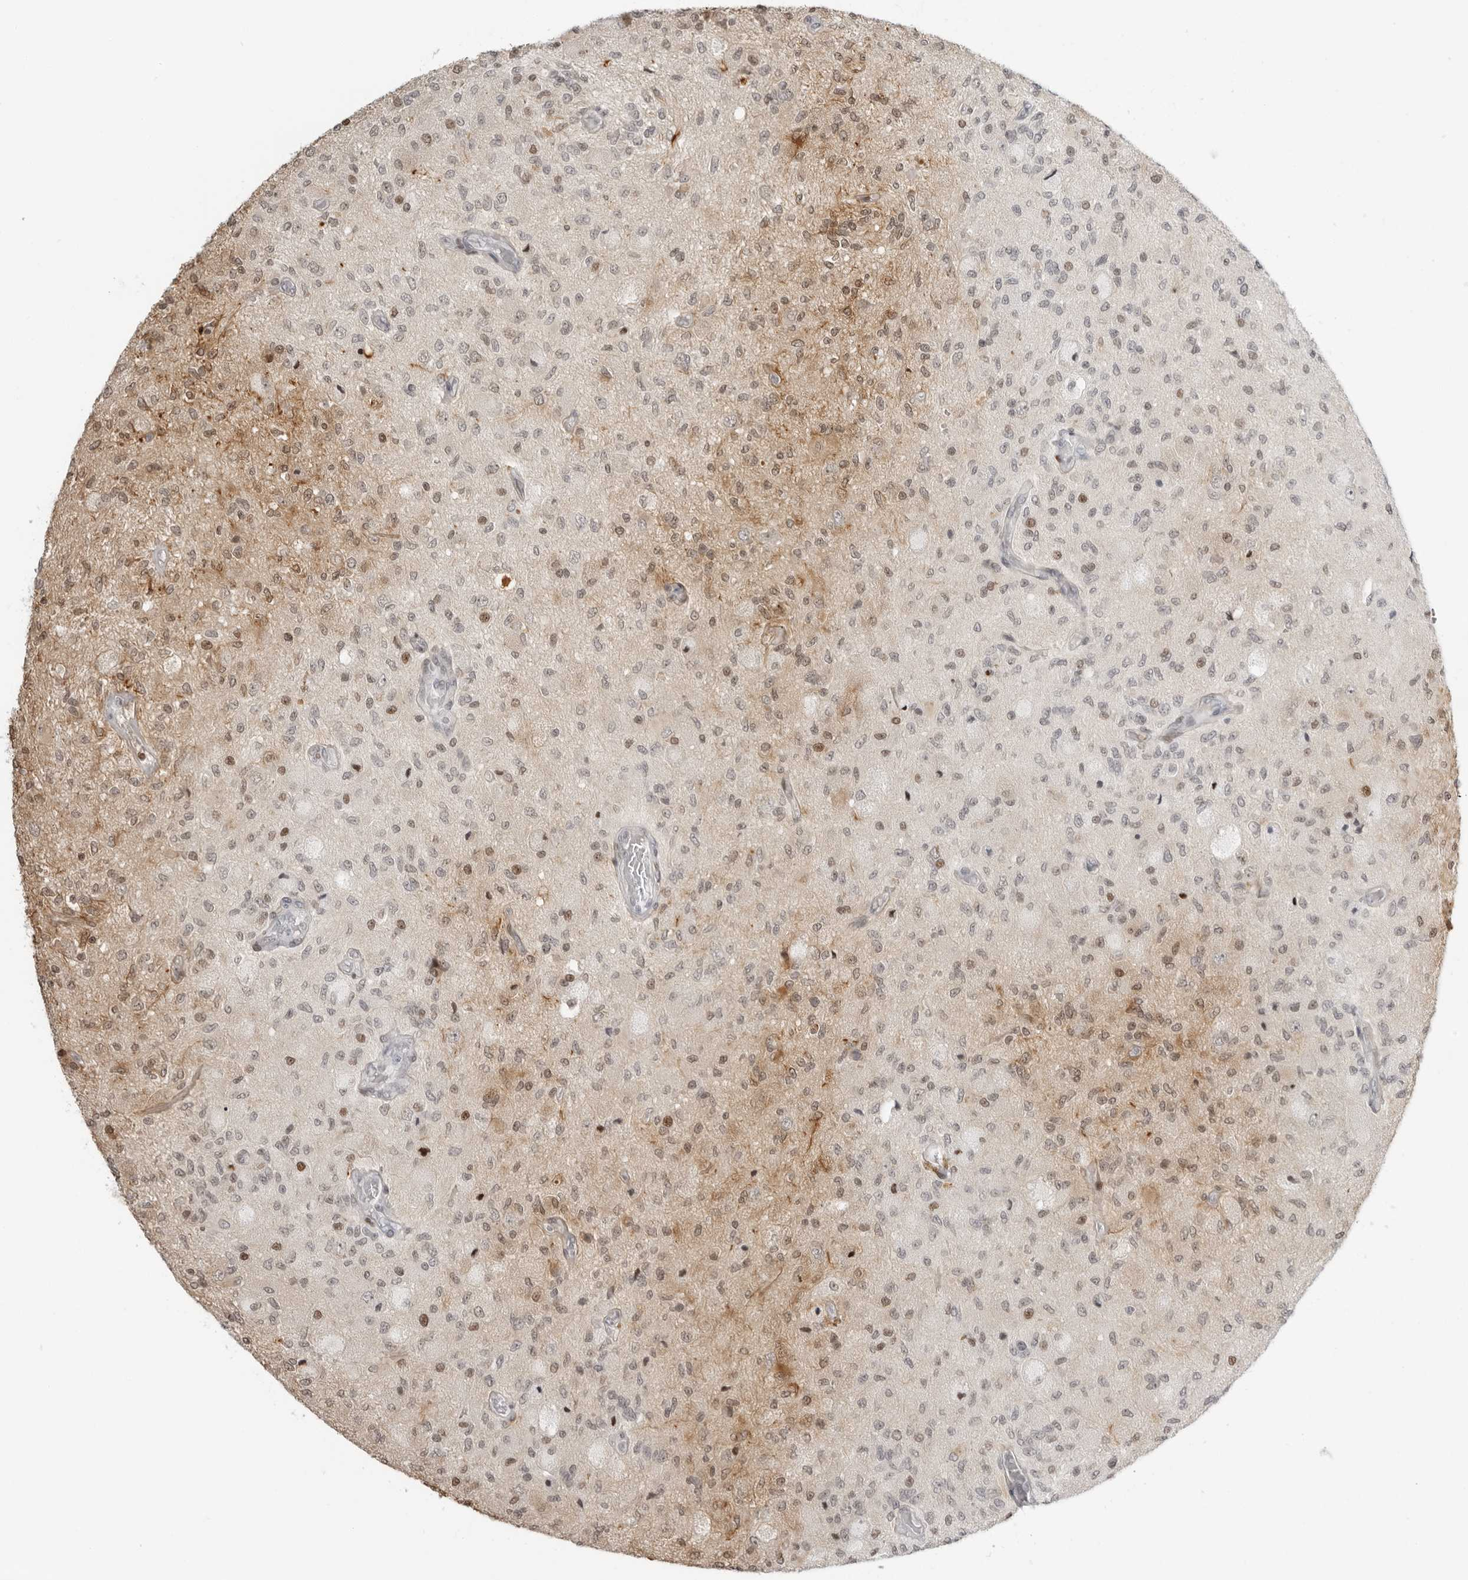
{"staining": {"intensity": "weak", "quantity": "25%-75%", "location": "nuclear"}, "tissue": "glioma", "cell_type": "Tumor cells", "image_type": "cancer", "snomed": [{"axis": "morphology", "description": "Normal tissue, NOS"}, {"axis": "morphology", "description": "Glioma, malignant, High grade"}, {"axis": "topography", "description": "Cerebral cortex"}], "caption": "Immunohistochemistry micrograph of neoplastic tissue: glioma stained using IHC demonstrates low levels of weak protein expression localized specifically in the nuclear of tumor cells, appearing as a nuclear brown color.", "gene": "RNF146", "patient": {"sex": "male", "age": 77}}